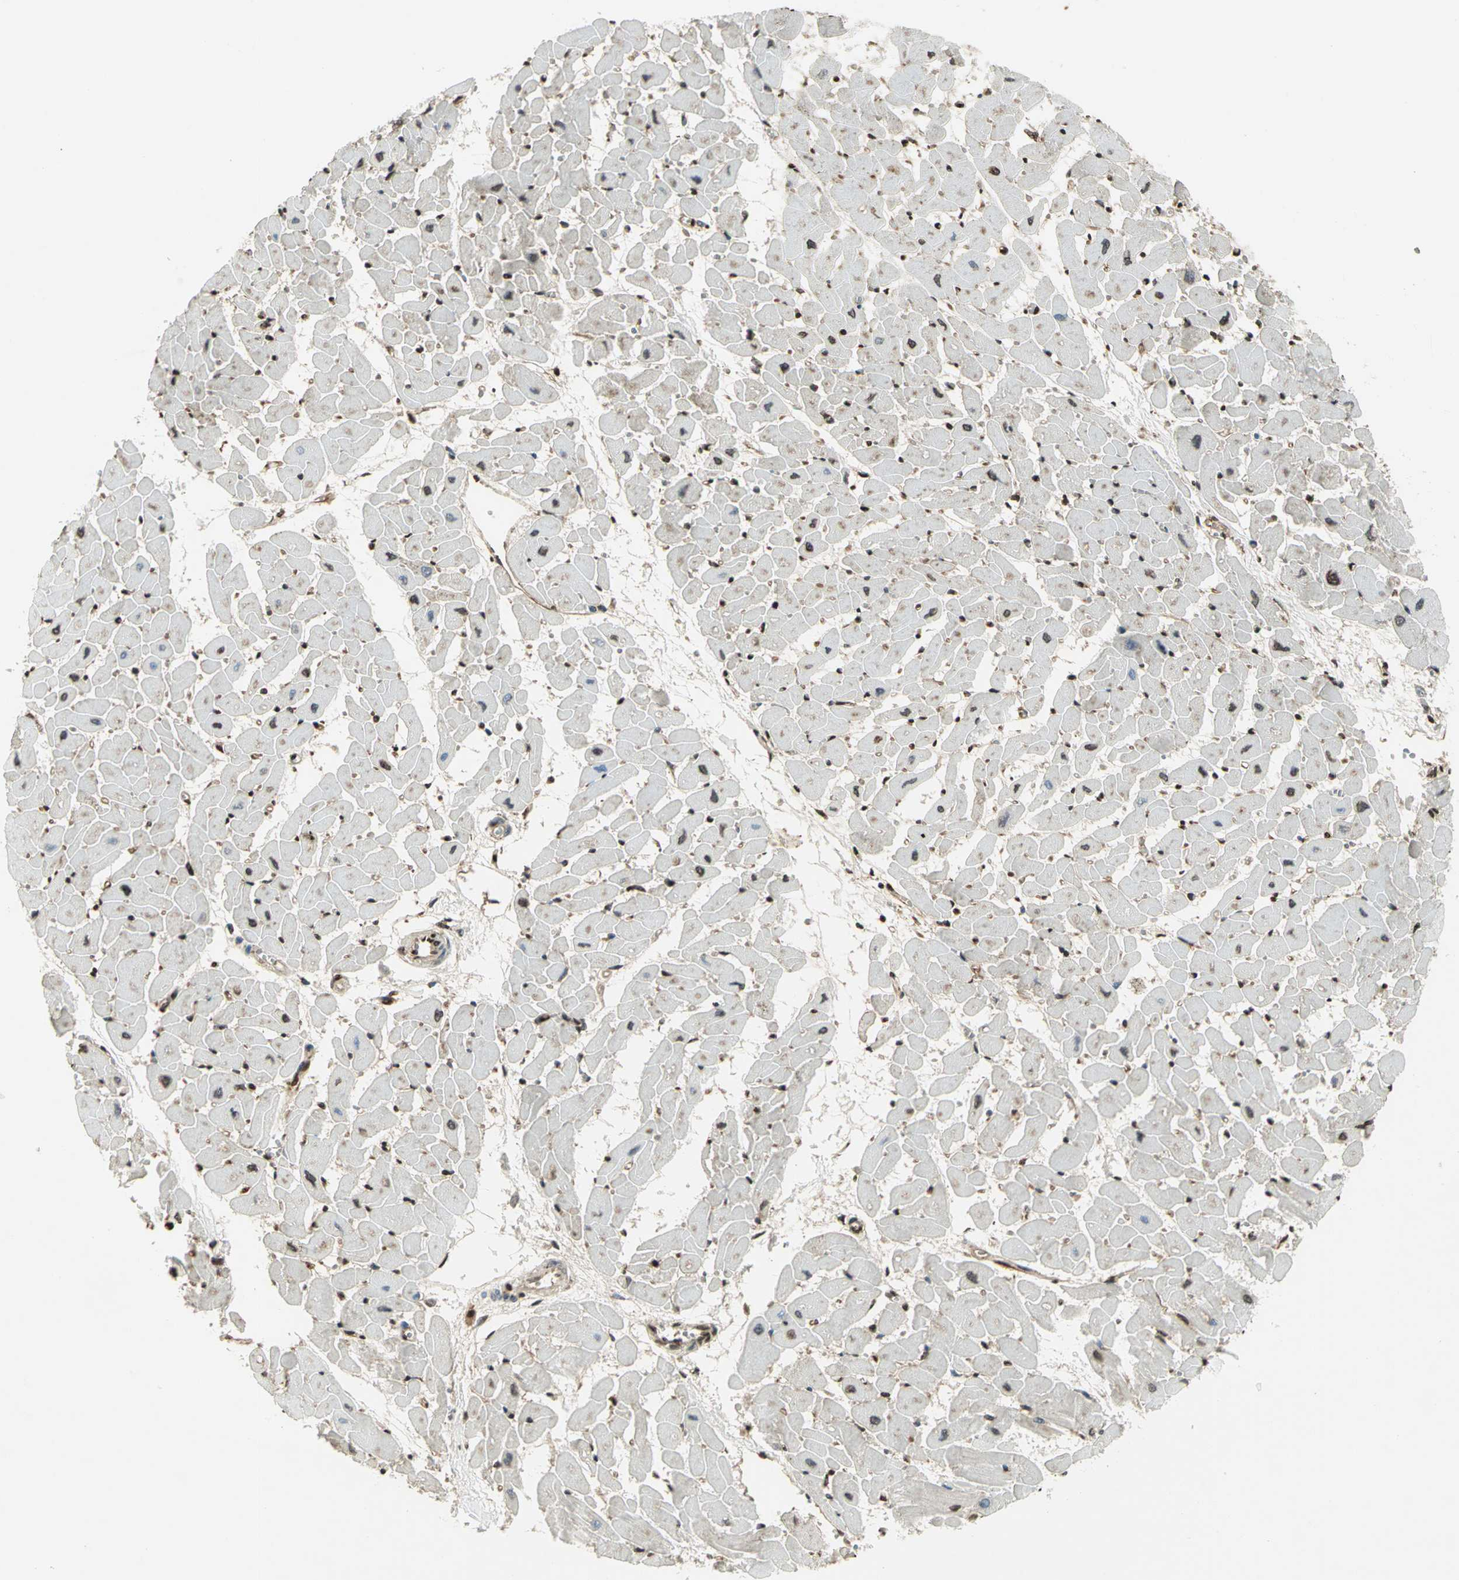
{"staining": {"intensity": "moderate", "quantity": "25%-75%", "location": "nuclear"}, "tissue": "heart muscle", "cell_type": "Cardiomyocytes", "image_type": "normal", "snomed": [{"axis": "morphology", "description": "Normal tissue, NOS"}, {"axis": "topography", "description": "Heart"}], "caption": "Heart muscle stained for a protein (brown) reveals moderate nuclear positive positivity in approximately 25%-75% of cardiomyocytes.", "gene": "LGALS3", "patient": {"sex": "female", "age": 19}}